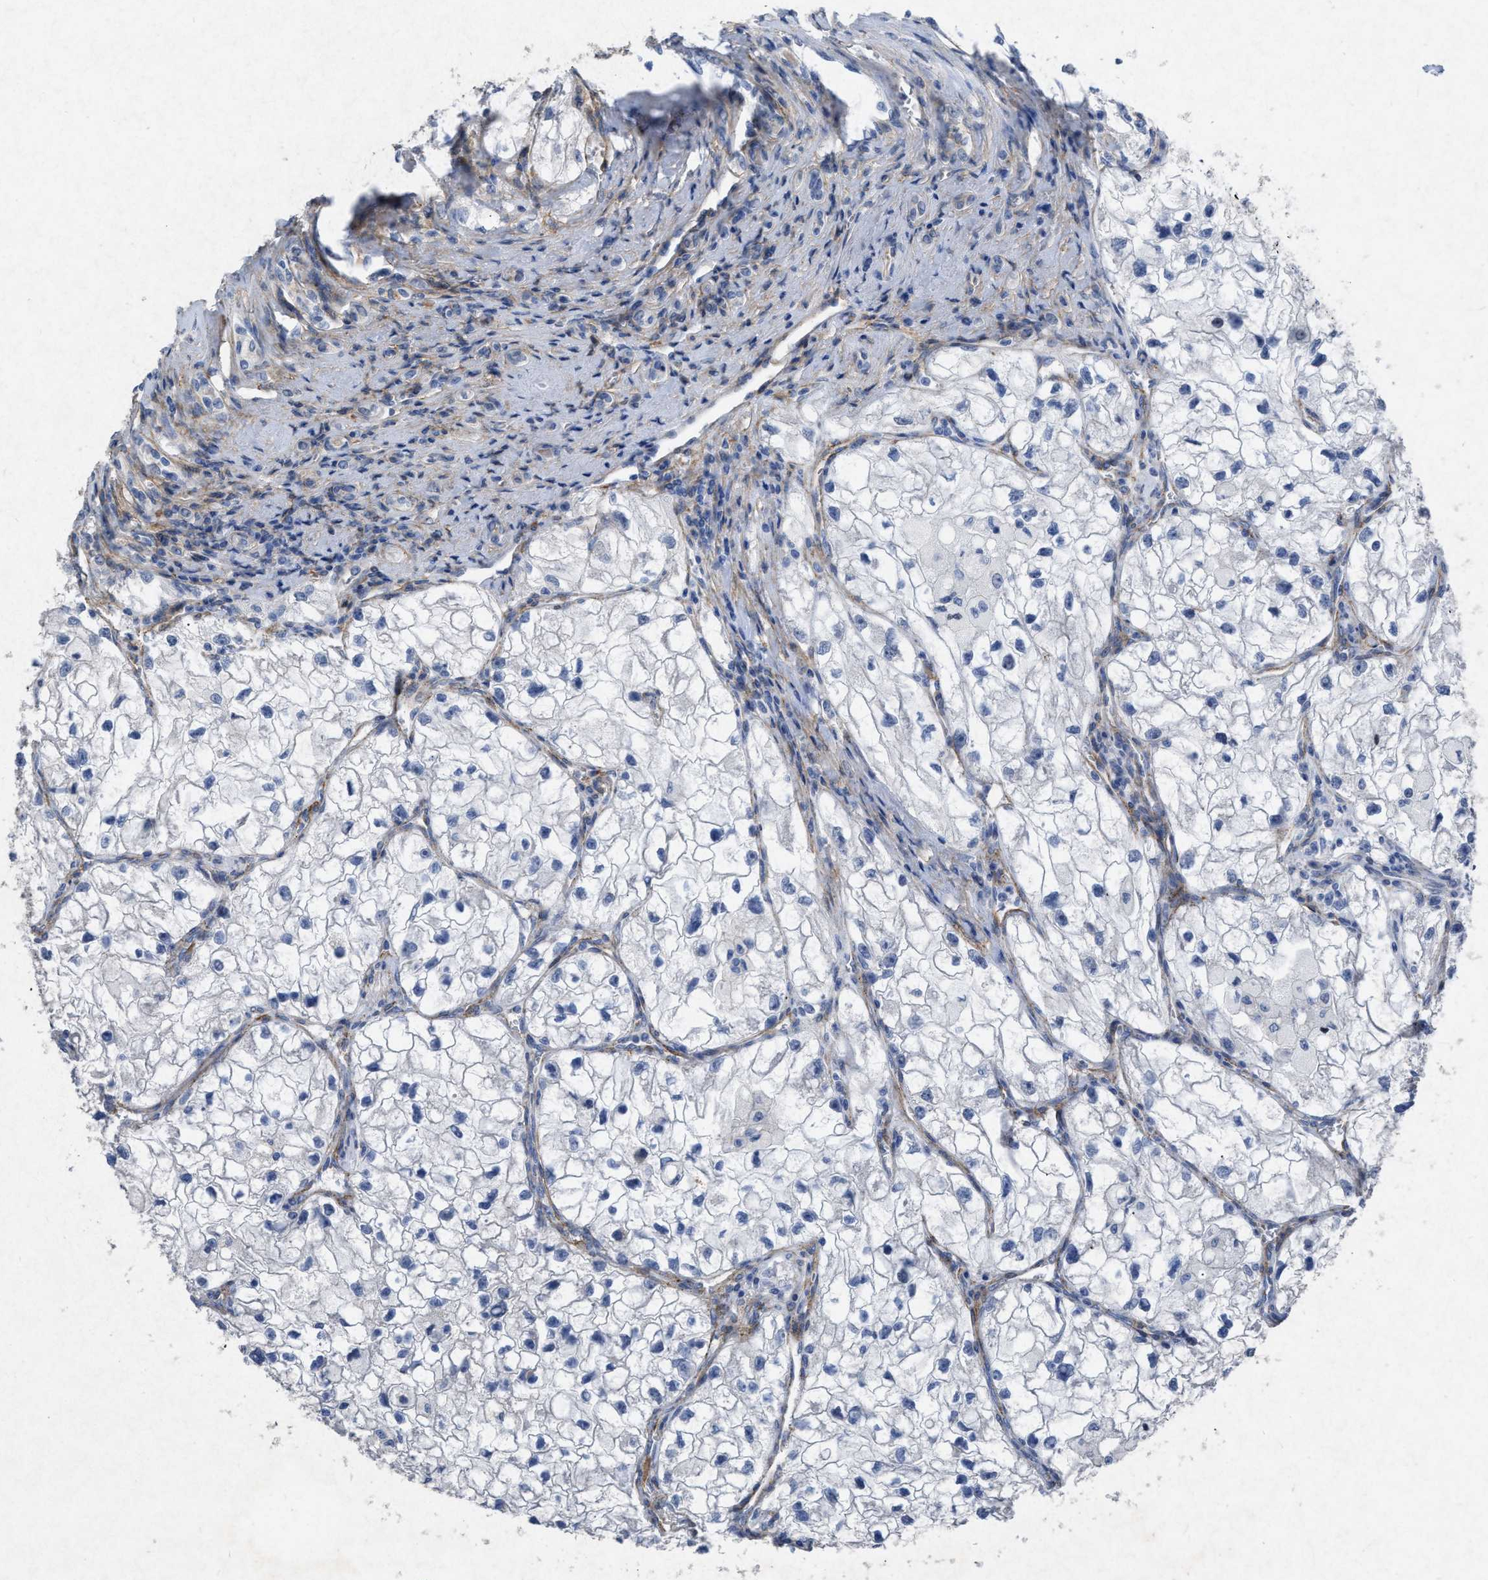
{"staining": {"intensity": "negative", "quantity": "none", "location": "none"}, "tissue": "renal cancer", "cell_type": "Tumor cells", "image_type": "cancer", "snomed": [{"axis": "morphology", "description": "Adenocarcinoma, NOS"}, {"axis": "topography", "description": "Kidney"}], "caption": "This is an immunohistochemistry (IHC) histopathology image of human adenocarcinoma (renal). There is no staining in tumor cells.", "gene": "PDGFRA", "patient": {"sex": "female", "age": 70}}